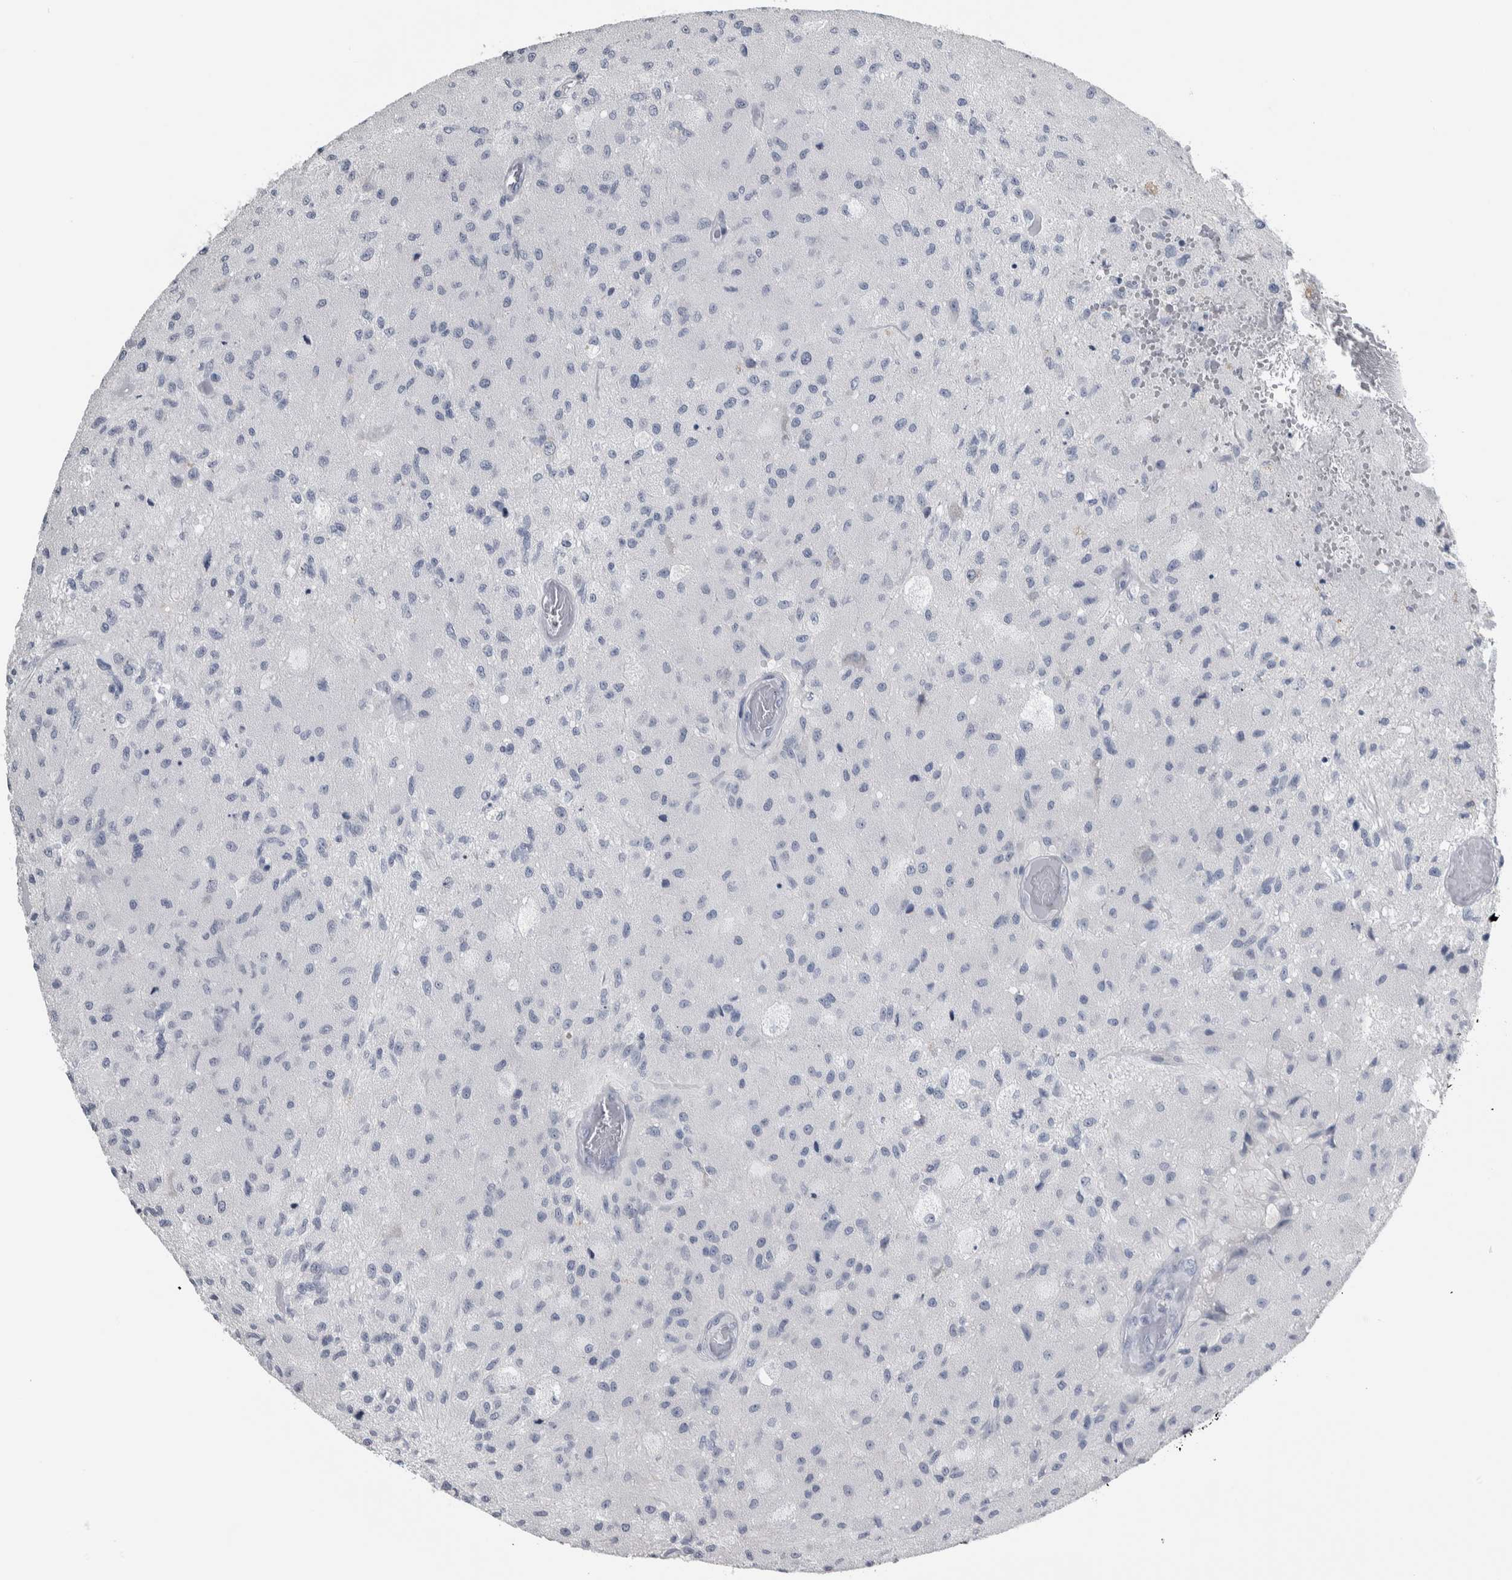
{"staining": {"intensity": "negative", "quantity": "none", "location": "none"}, "tissue": "glioma", "cell_type": "Tumor cells", "image_type": "cancer", "snomed": [{"axis": "morphology", "description": "Normal tissue, NOS"}, {"axis": "morphology", "description": "Glioma, malignant, High grade"}, {"axis": "topography", "description": "Cerebral cortex"}], "caption": "Histopathology image shows no significant protein expression in tumor cells of glioma. (Brightfield microscopy of DAB (3,3'-diaminobenzidine) IHC at high magnification).", "gene": "CDH17", "patient": {"sex": "male", "age": 77}}